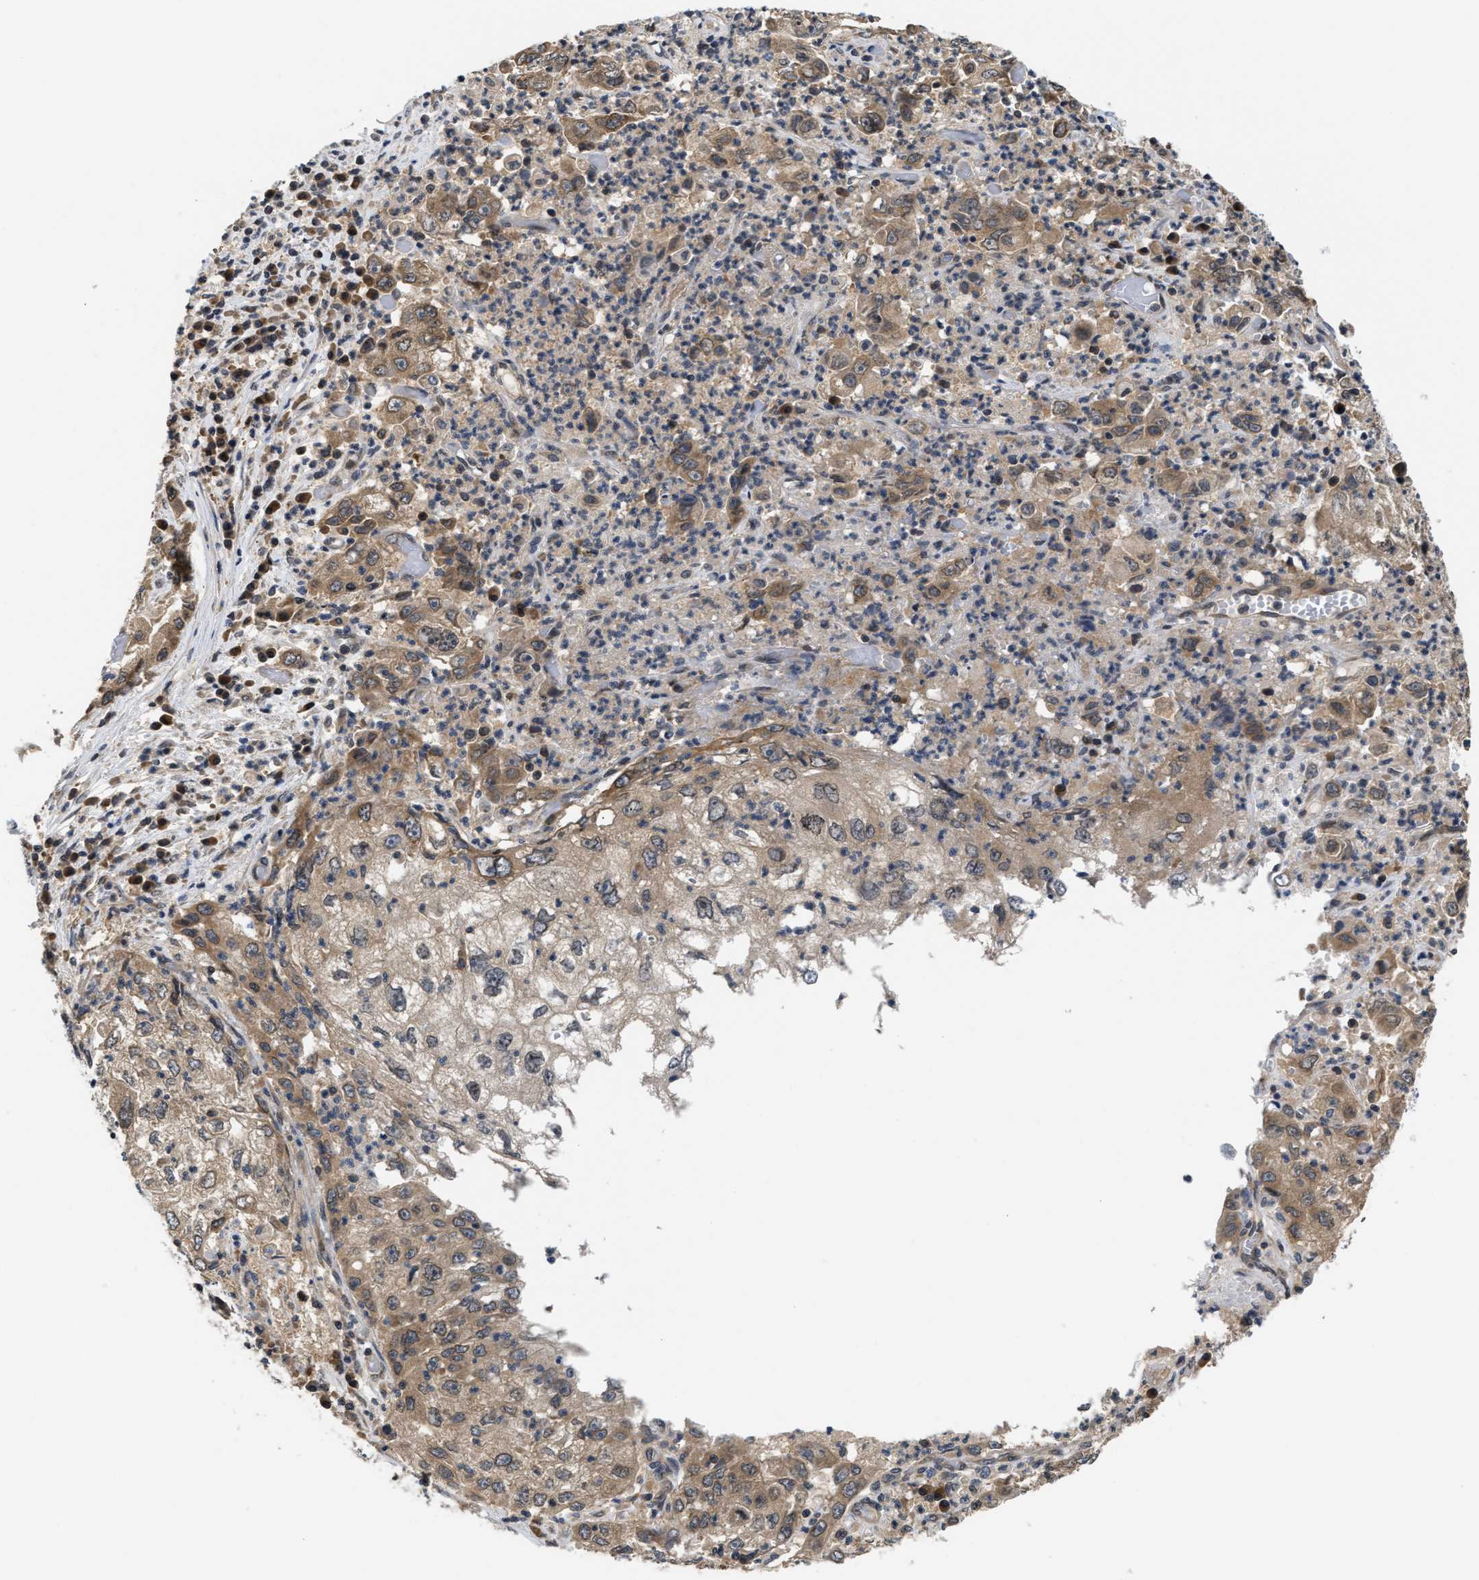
{"staining": {"intensity": "moderate", "quantity": ">75%", "location": "cytoplasmic/membranous"}, "tissue": "cervical cancer", "cell_type": "Tumor cells", "image_type": "cancer", "snomed": [{"axis": "morphology", "description": "Squamous cell carcinoma, NOS"}, {"axis": "topography", "description": "Cervix"}], "caption": "Brown immunohistochemical staining in human cervical cancer (squamous cell carcinoma) exhibits moderate cytoplasmic/membranous expression in about >75% of tumor cells. Immunohistochemistry (ihc) stains the protein of interest in brown and the nuclei are stained blue.", "gene": "RAB29", "patient": {"sex": "female", "age": 36}}